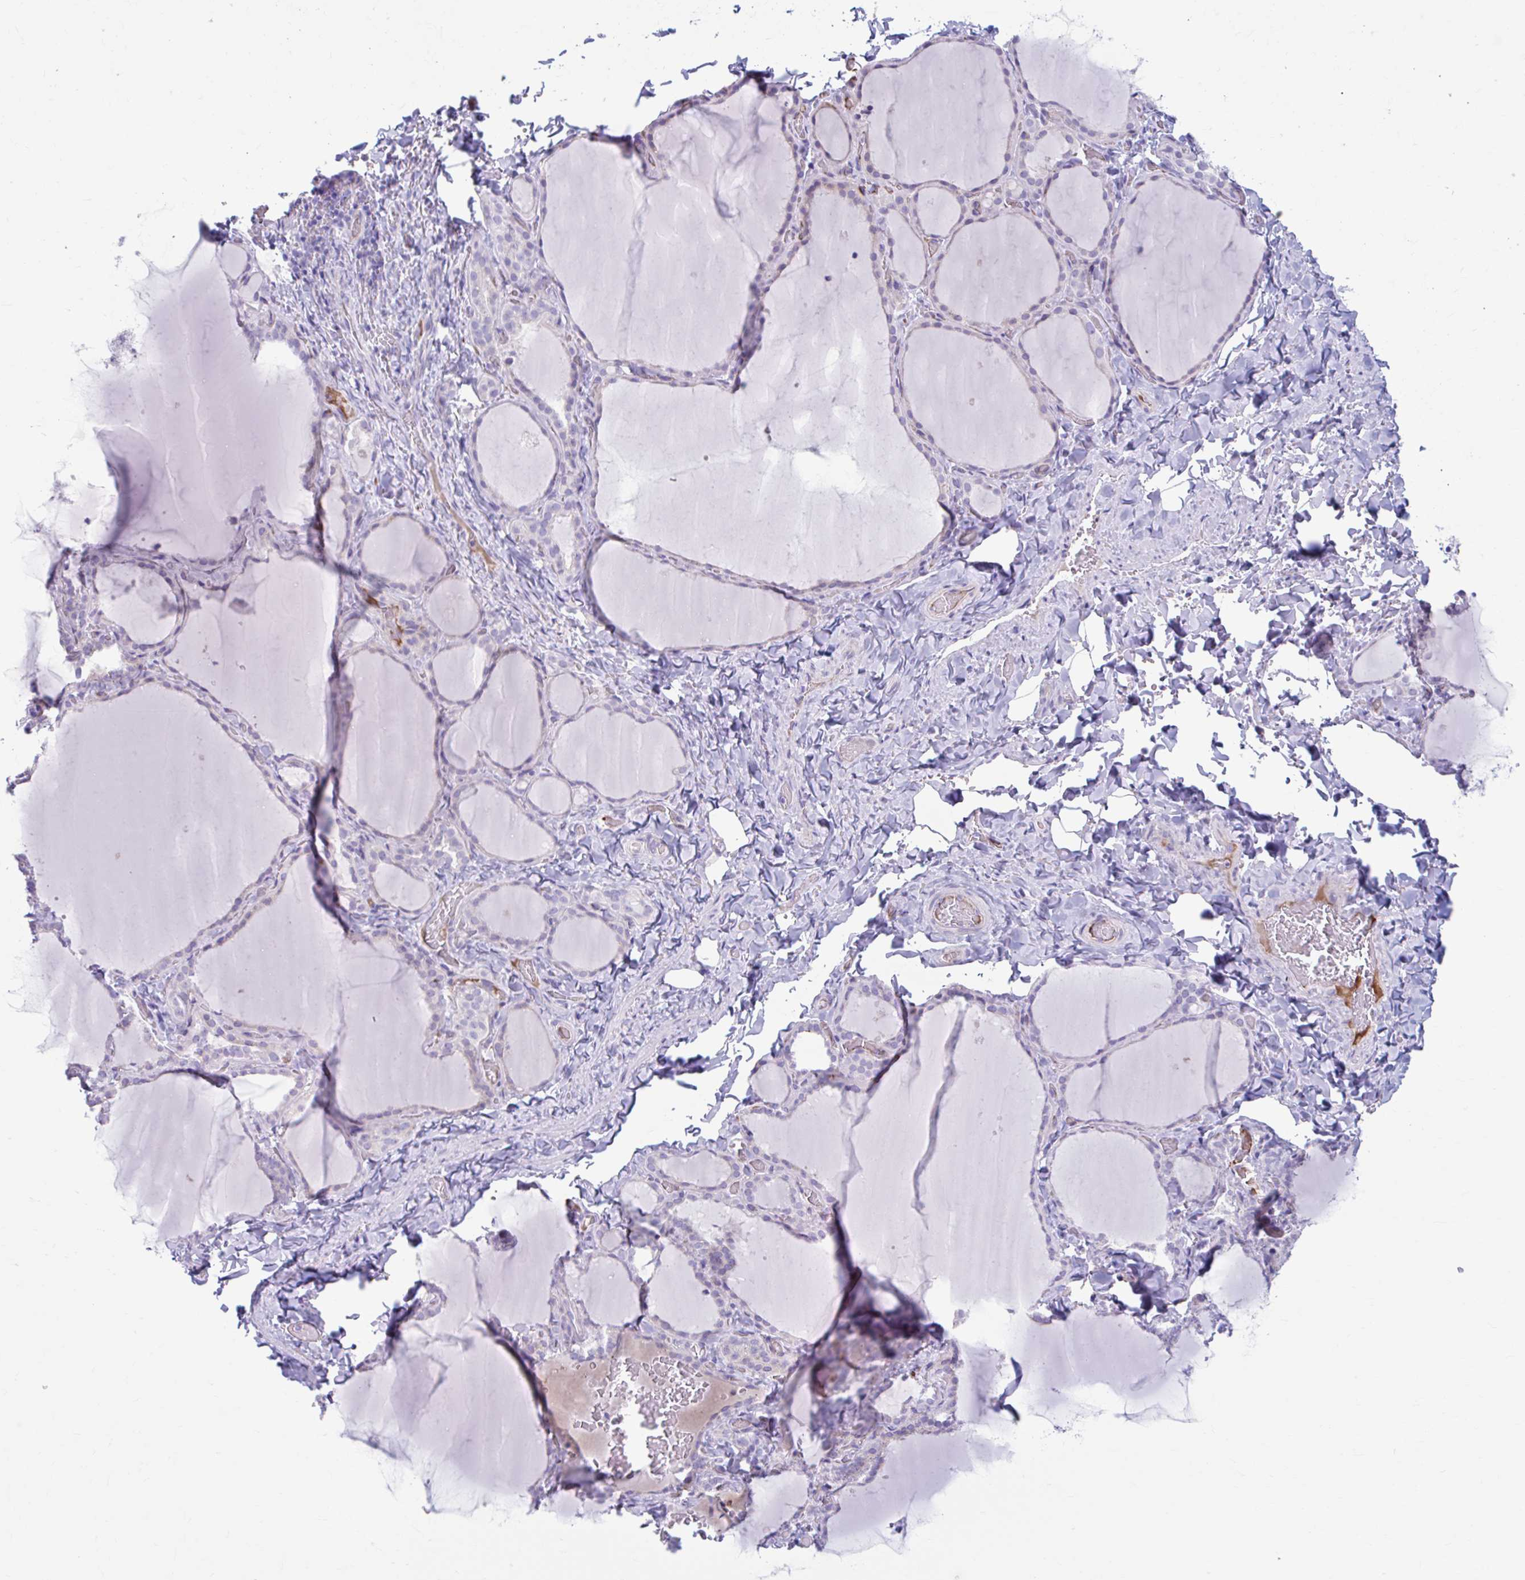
{"staining": {"intensity": "negative", "quantity": "none", "location": "none"}, "tissue": "thyroid gland", "cell_type": "Glandular cells", "image_type": "normal", "snomed": [{"axis": "morphology", "description": "Normal tissue, NOS"}, {"axis": "topography", "description": "Thyroid gland"}], "caption": "This image is of normal thyroid gland stained with IHC to label a protein in brown with the nuclei are counter-stained blue. There is no staining in glandular cells.", "gene": "C12orf71", "patient": {"sex": "female", "age": 22}}